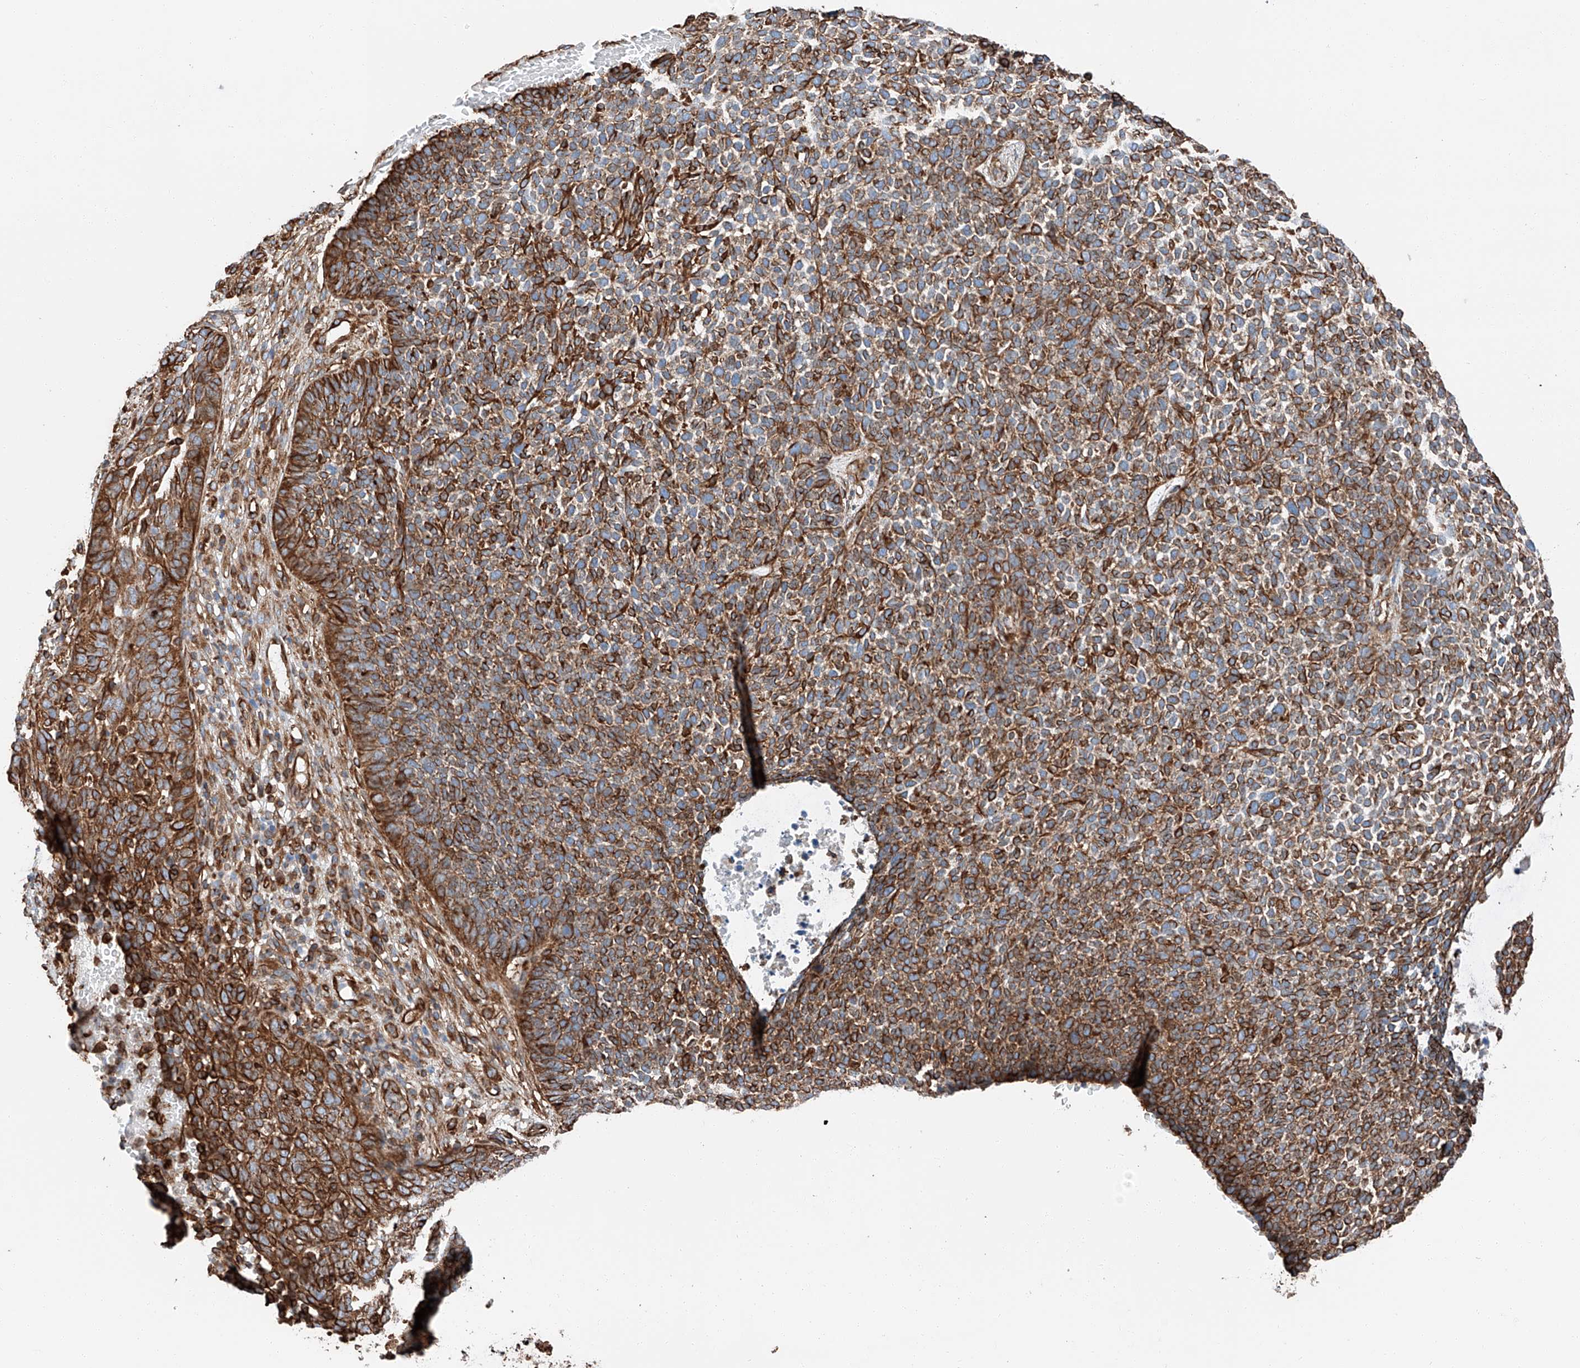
{"staining": {"intensity": "strong", "quantity": ">75%", "location": "cytoplasmic/membranous"}, "tissue": "skin cancer", "cell_type": "Tumor cells", "image_type": "cancer", "snomed": [{"axis": "morphology", "description": "Basal cell carcinoma"}, {"axis": "topography", "description": "Skin"}], "caption": "Basal cell carcinoma (skin) was stained to show a protein in brown. There is high levels of strong cytoplasmic/membranous expression in about >75% of tumor cells.", "gene": "ZNF804A", "patient": {"sex": "female", "age": 84}}